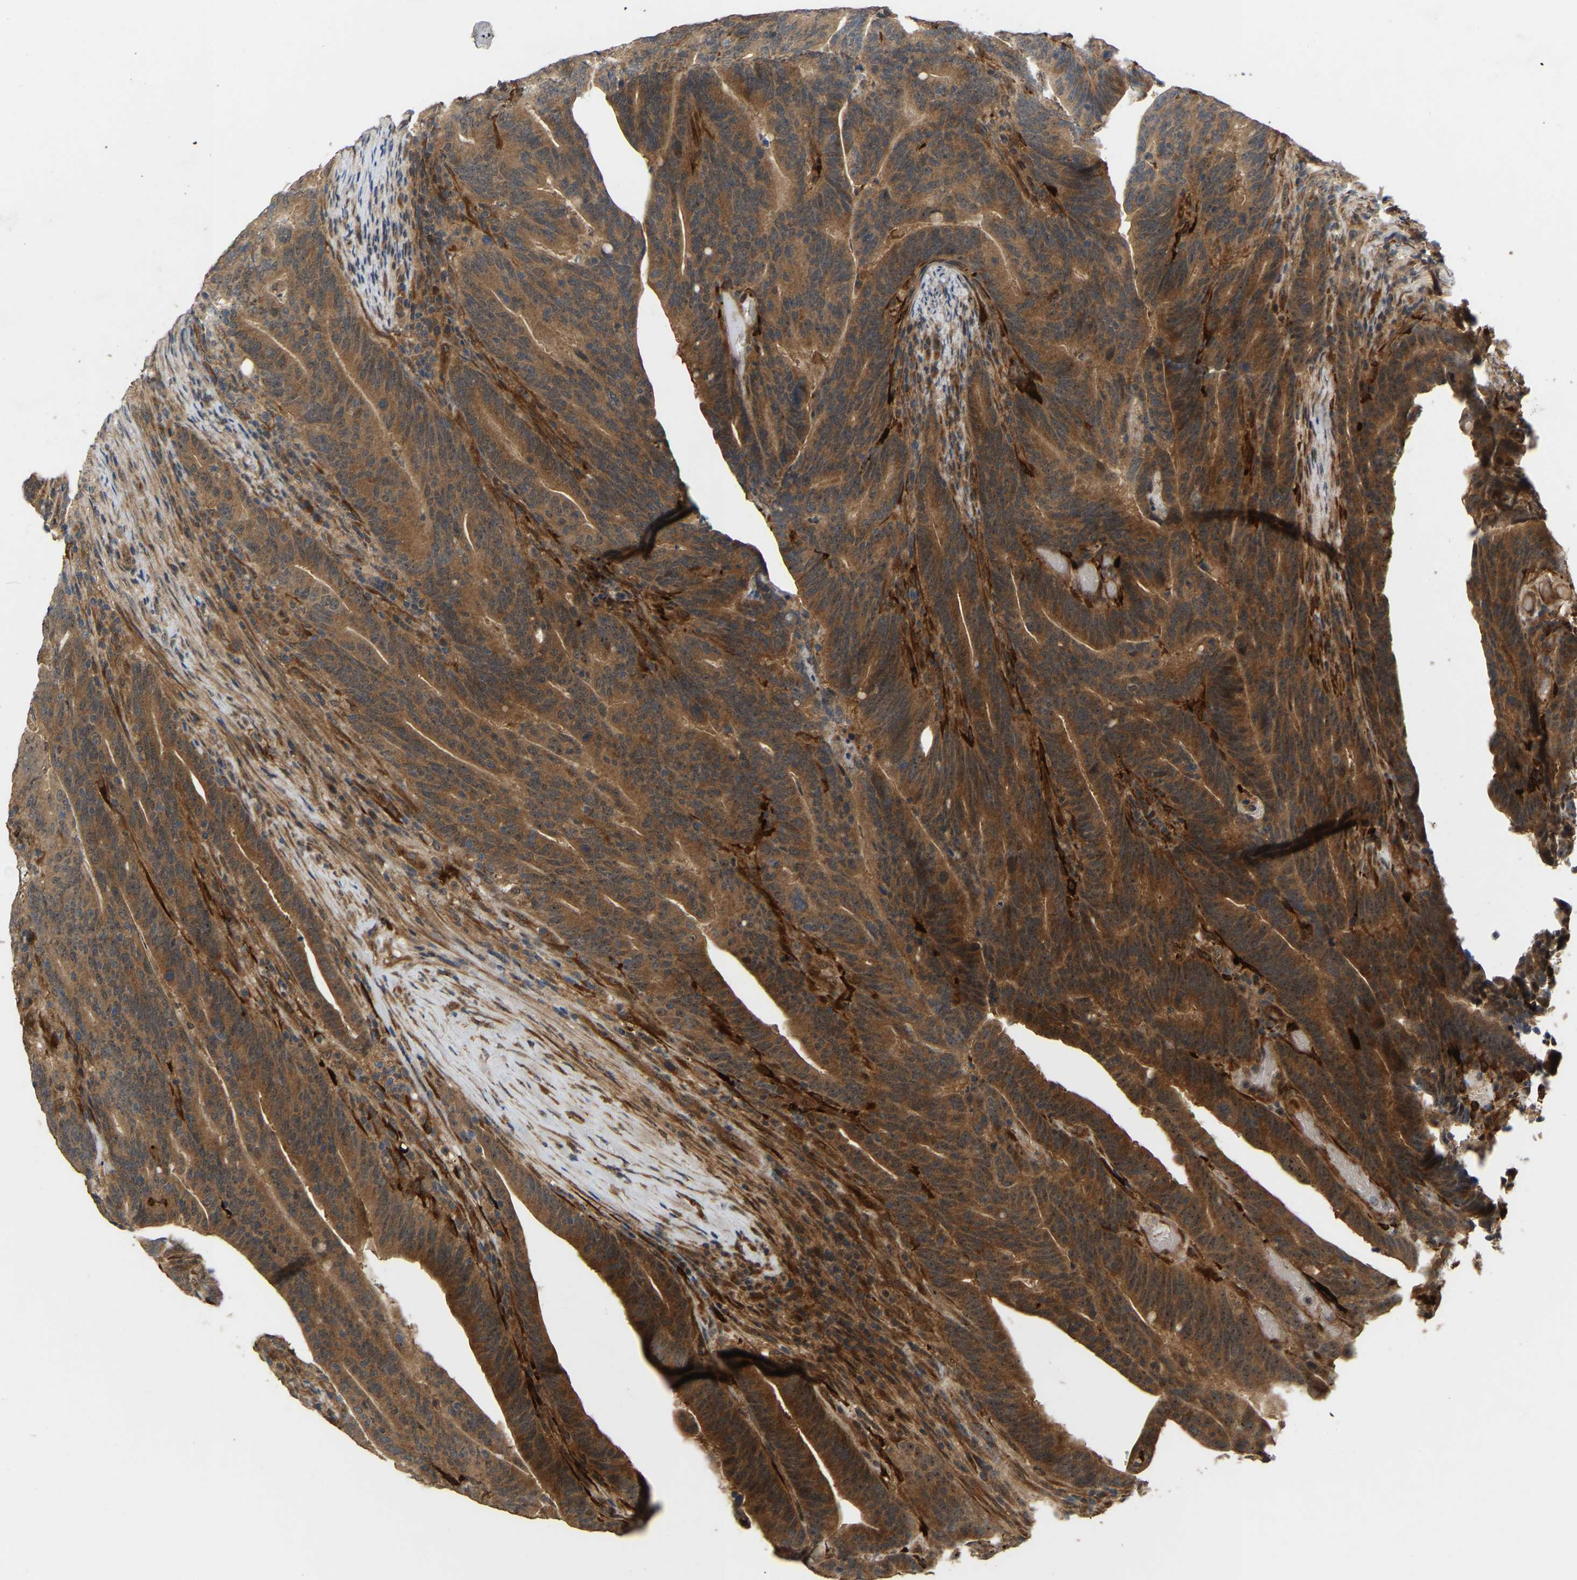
{"staining": {"intensity": "strong", "quantity": ">75%", "location": "cytoplasmic/membranous,nuclear"}, "tissue": "colorectal cancer", "cell_type": "Tumor cells", "image_type": "cancer", "snomed": [{"axis": "morphology", "description": "Adenocarcinoma, NOS"}, {"axis": "topography", "description": "Colon"}], "caption": "IHC of human colorectal adenocarcinoma shows high levels of strong cytoplasmic/membranous and nuclear expression in about >75% of tumor cells. Immunohistochemistry stains the protein of interest in brown and the nuclei are stained blue.", "gene": "LIMK2", "patient": {"sex": "female", "age": 66}}